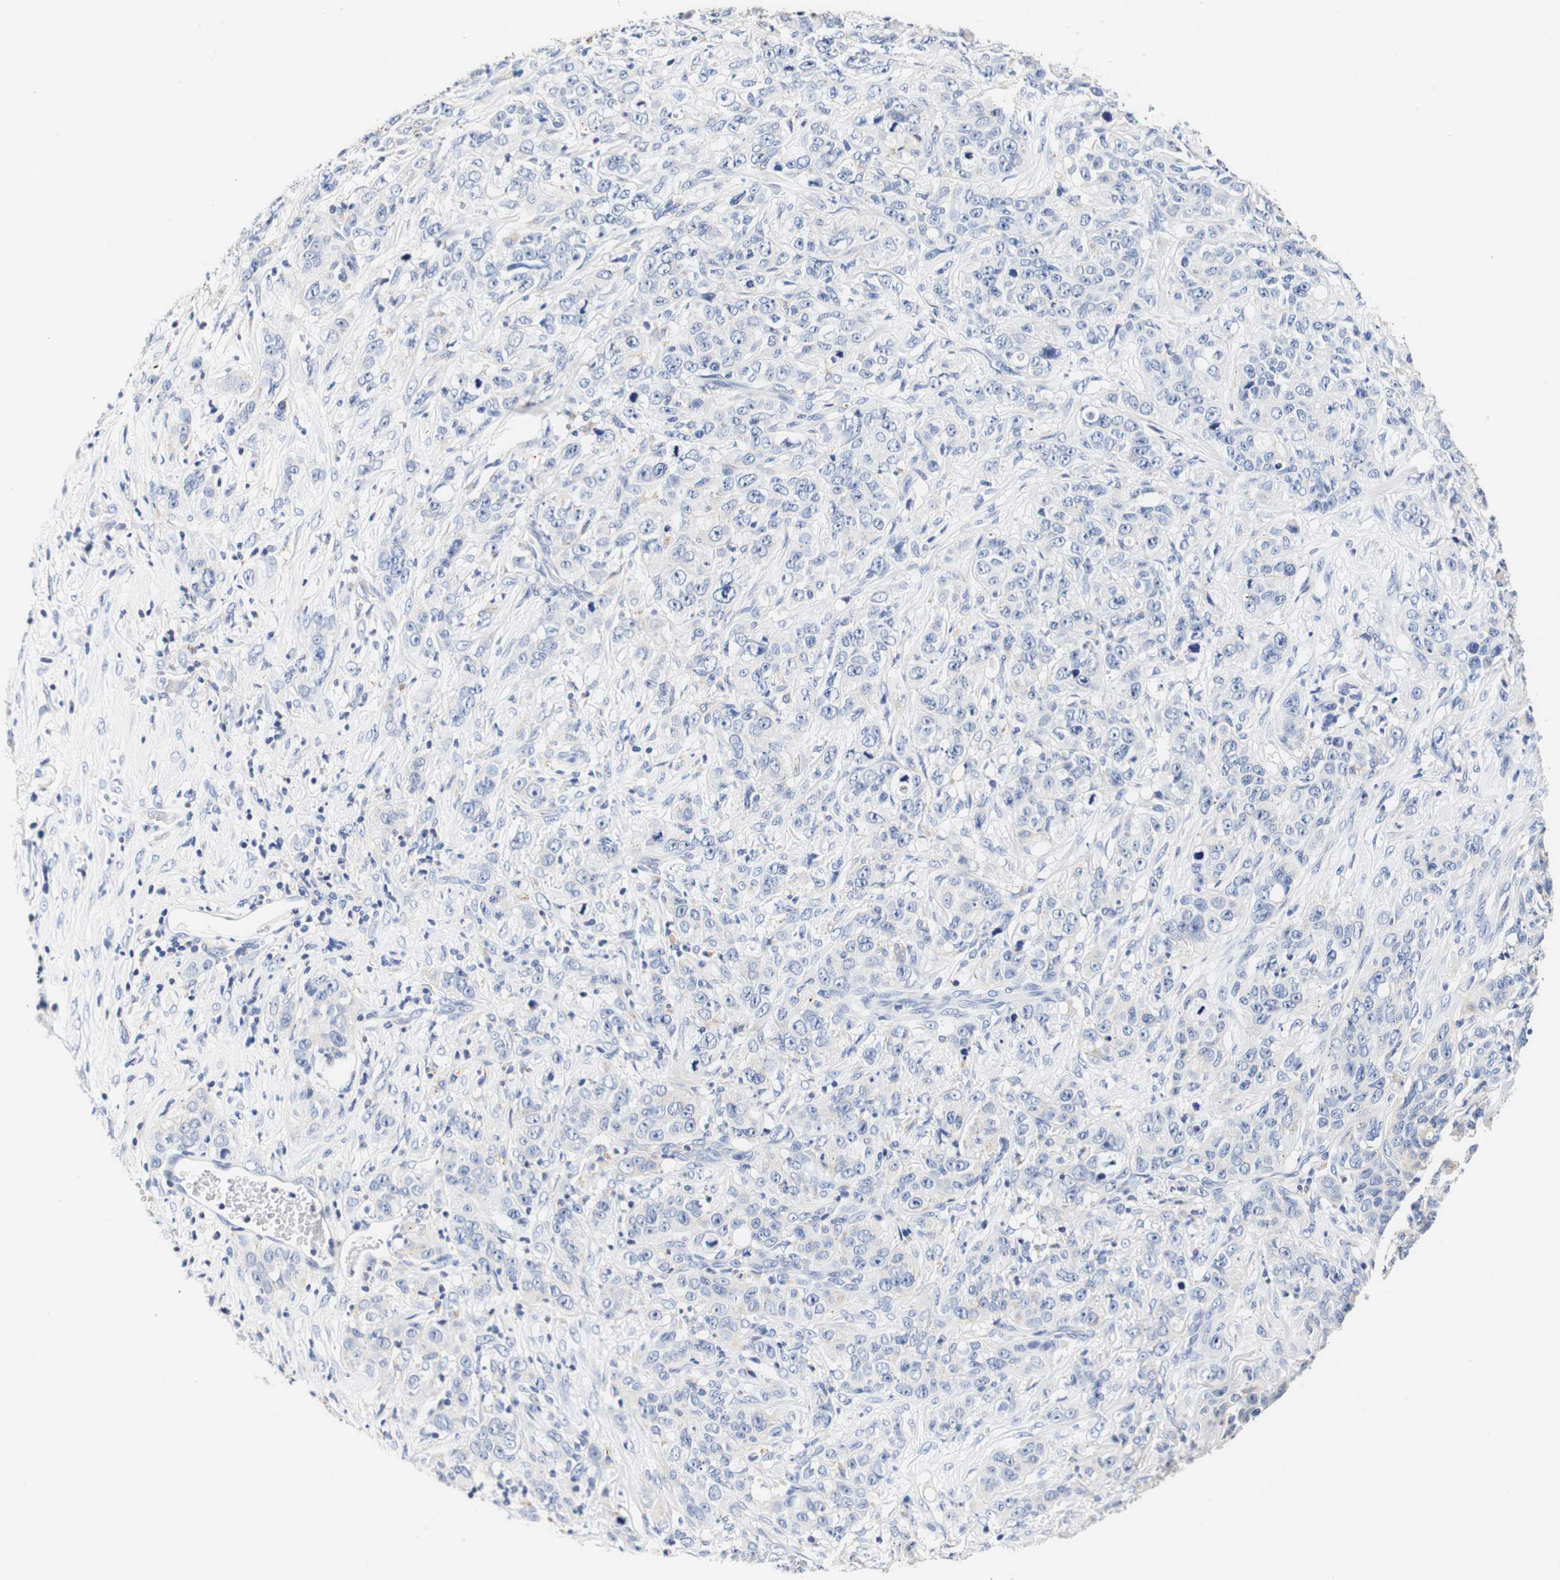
{"staining": {"intensity": "negative", "quantity": "none", "location": "none"}, "tissue": "stomach cancer", "cell_type": "Tumor cells", "image_type": "cancer", "snomed": [{"axis": "morphology", "description": "Adenocarcinoma, NOS"}, {"axis": "topography", "description": "Stomach"}], "caption": "Image shows no protein positivity in tumor cells of adenocarcinoma (stomach) tissue.", "gene": "CAMK4", "patient": {"sex": "male", "age": 48}}